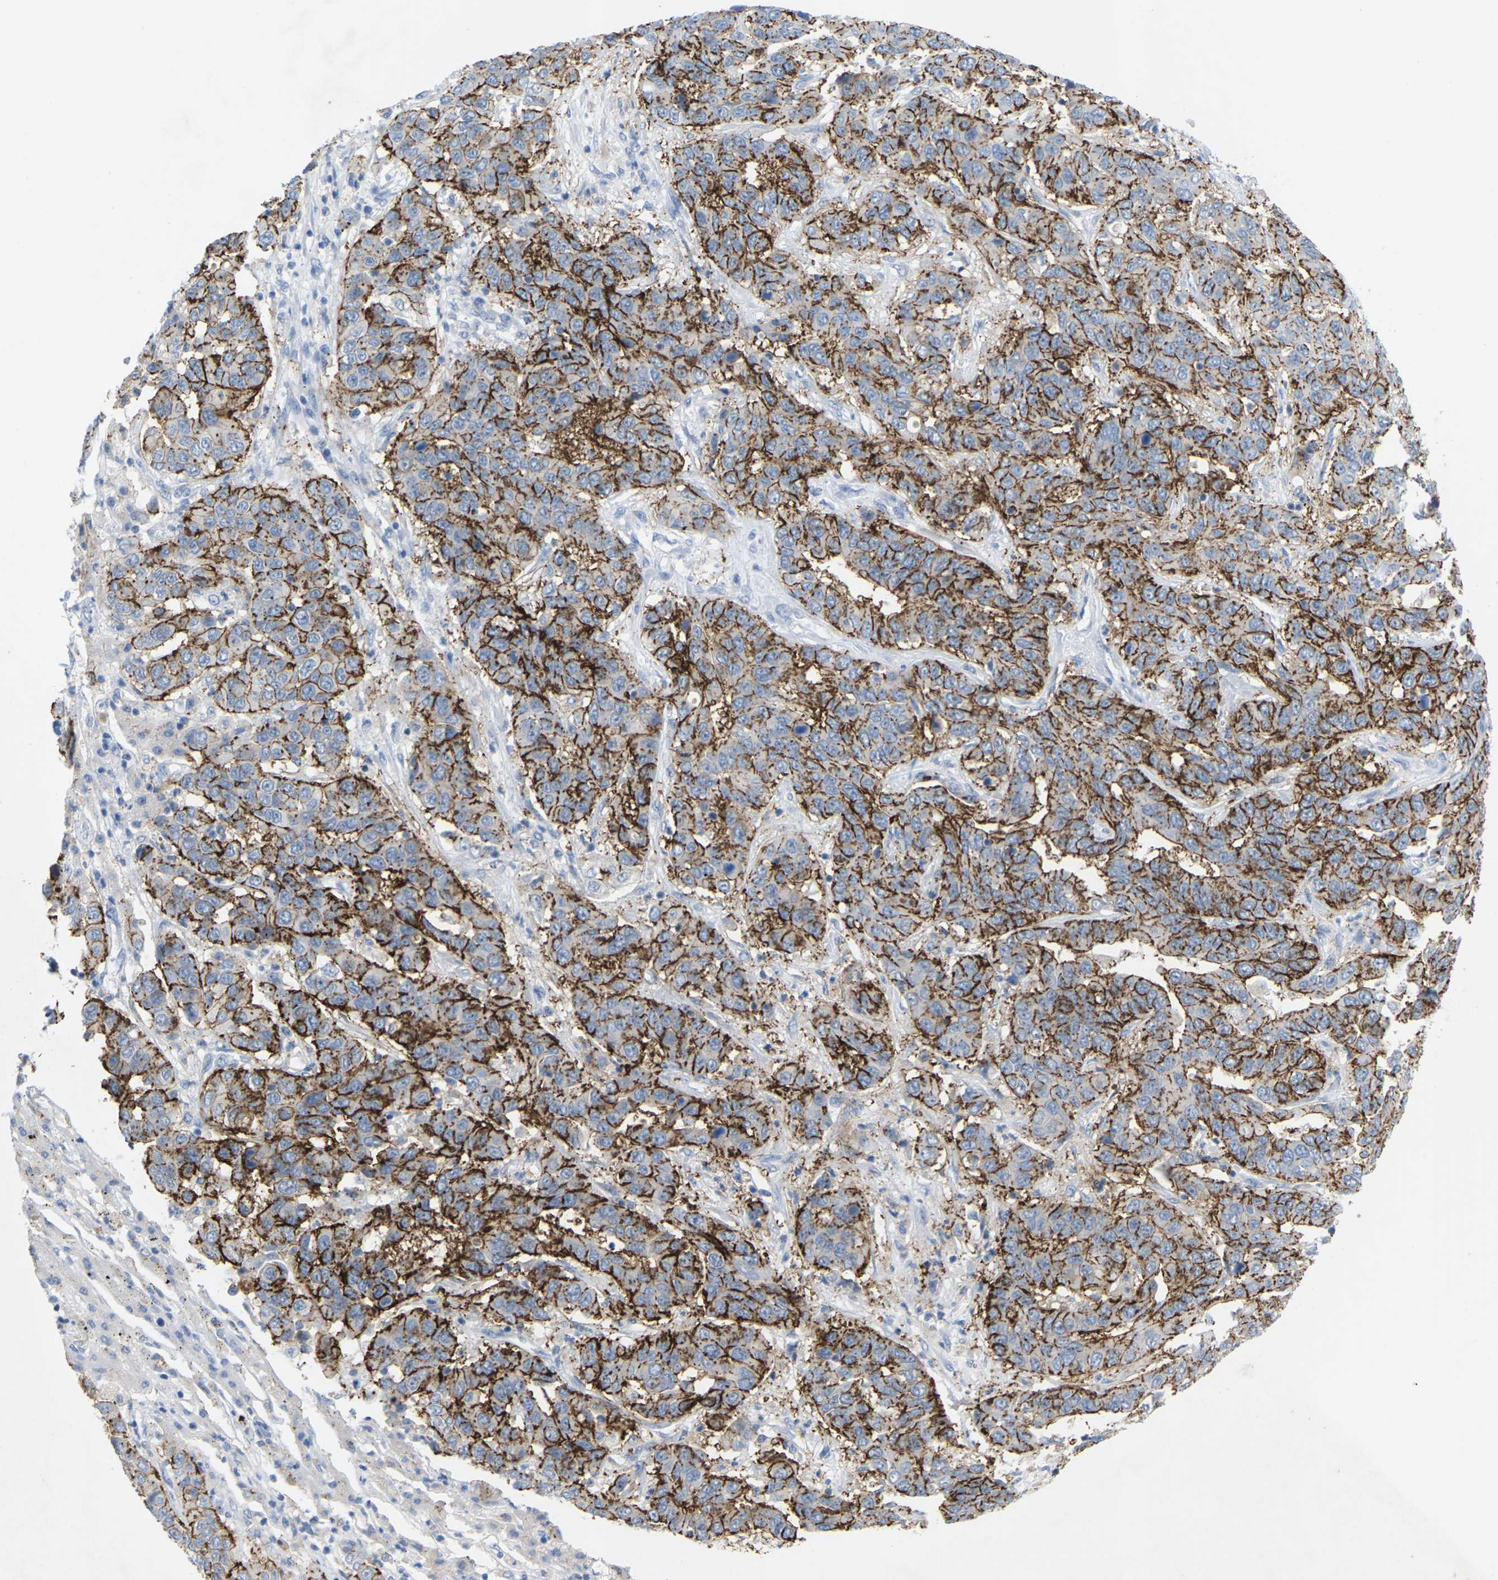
{"staining": {"intensity": "strong", "quantity": ">75%", "location": "cytoplasmic/membranous"}, "tissue": "liver cancer", "cell_type": "Tumor cells", "image_type": "cancer", "snomed": [{"axis": "morphology", "description": "Cholangiocarcinoma"}, {"axis": "topography", "description": "Liver"}], "caption": "Liver cancer (cholangiocarcinoma) stained for a protein demonstrates strong cytoplasmic/membranous positivity in tumor cells.", "gene": "CLDN3", "patient": {"sex": "female", "age": 52}}